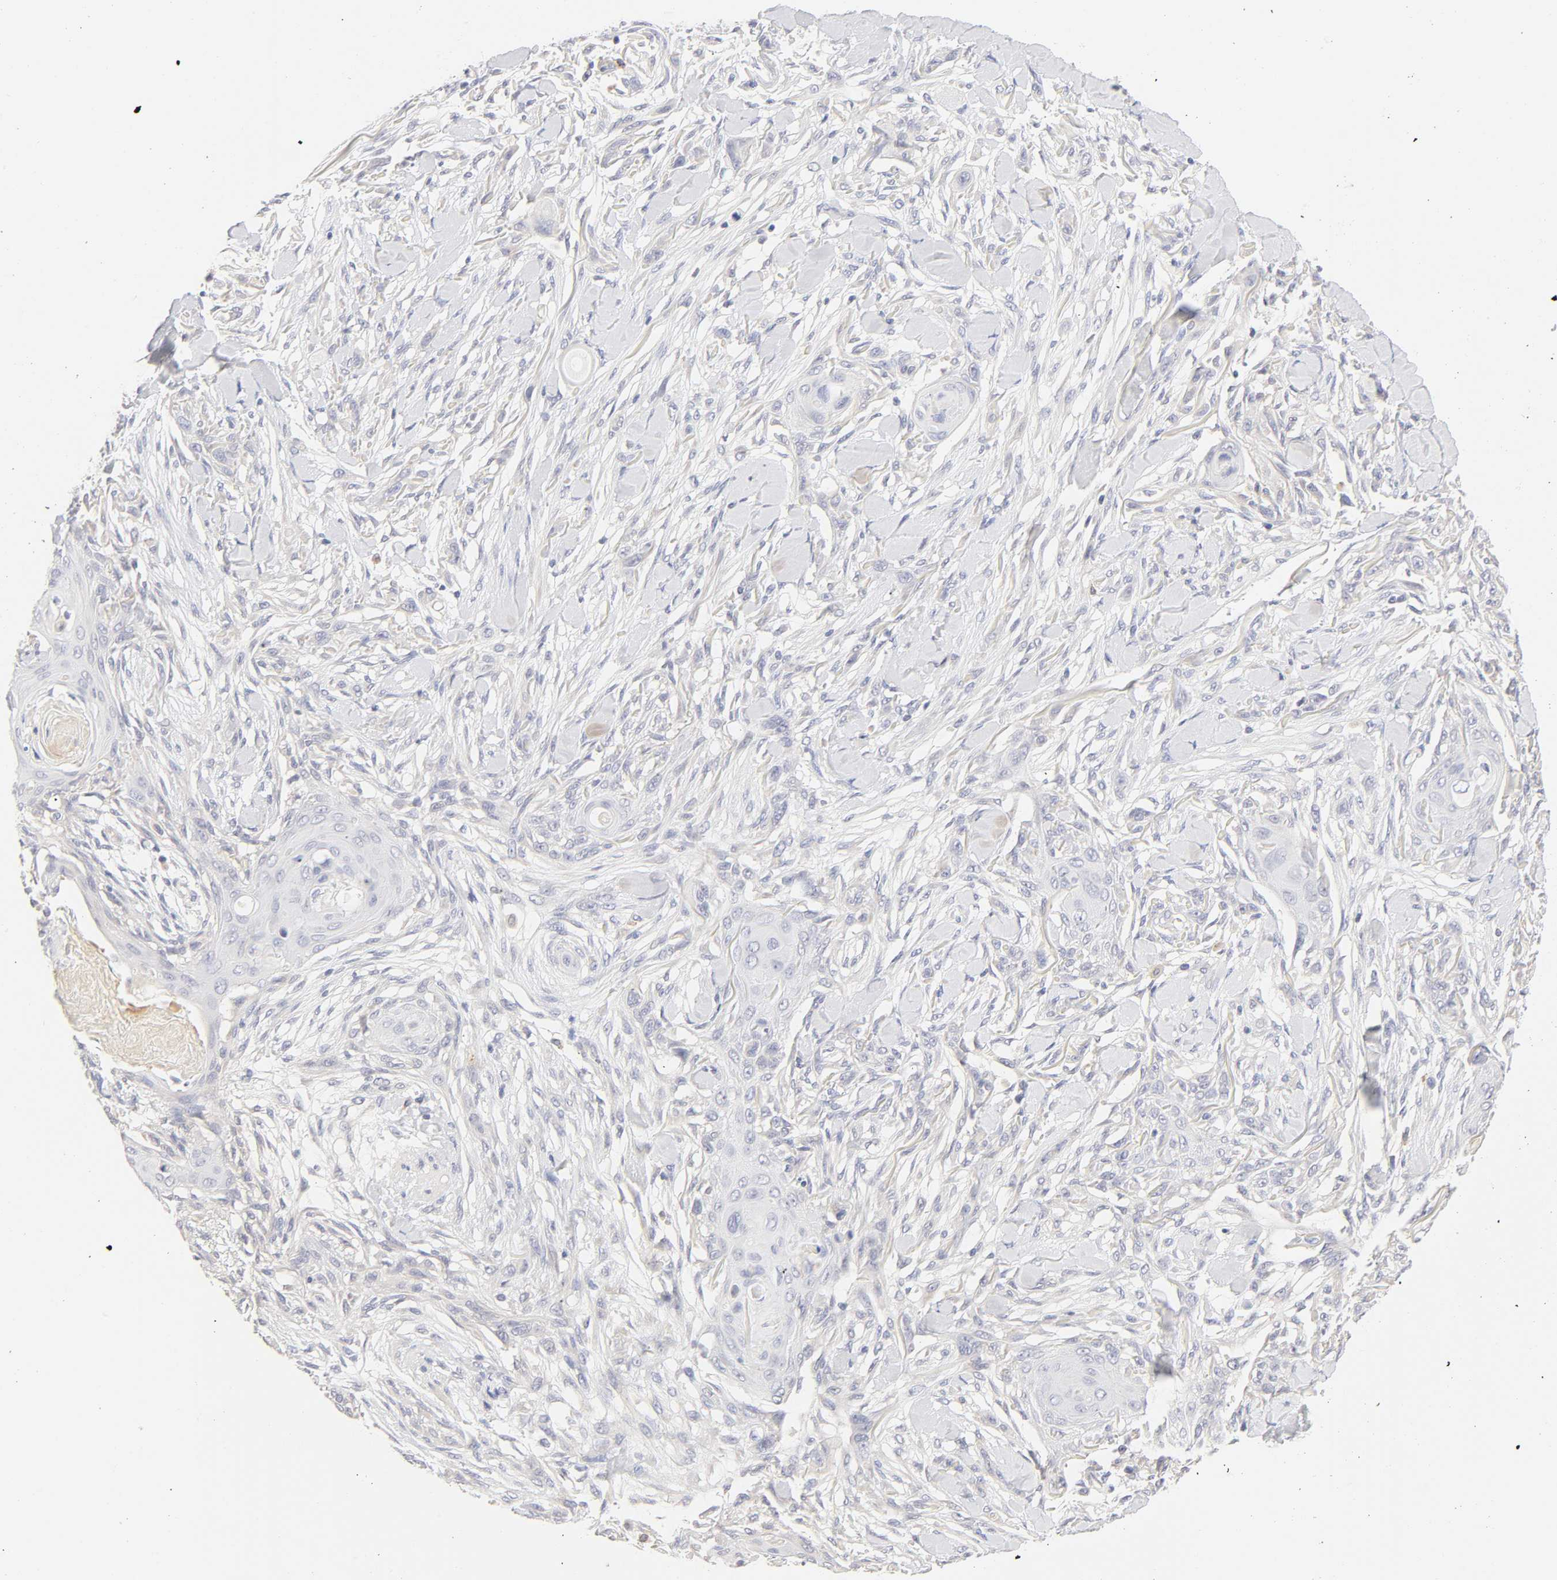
{"staining": {"intensity": "negative", "quantity": "none", "location": "none"}, "tissue": "skin cancer", "cell_type": "Tumor cells", "image_type": "cancer", "snomed": [{"axis": "morphology", "description": "Squamous cell carcinoma, NOS"}, {"axis": "topography", "description": "Skin"}], "caption": "An immunohistochemistry (IHC) micrograph of squamous cell carcinoma (skin) is shown. There is no staining in tumor cells of squamous cell carcinoma (skin).", "gene": "CYP4B1", "patient": {"sex": "female", "age": 59}}